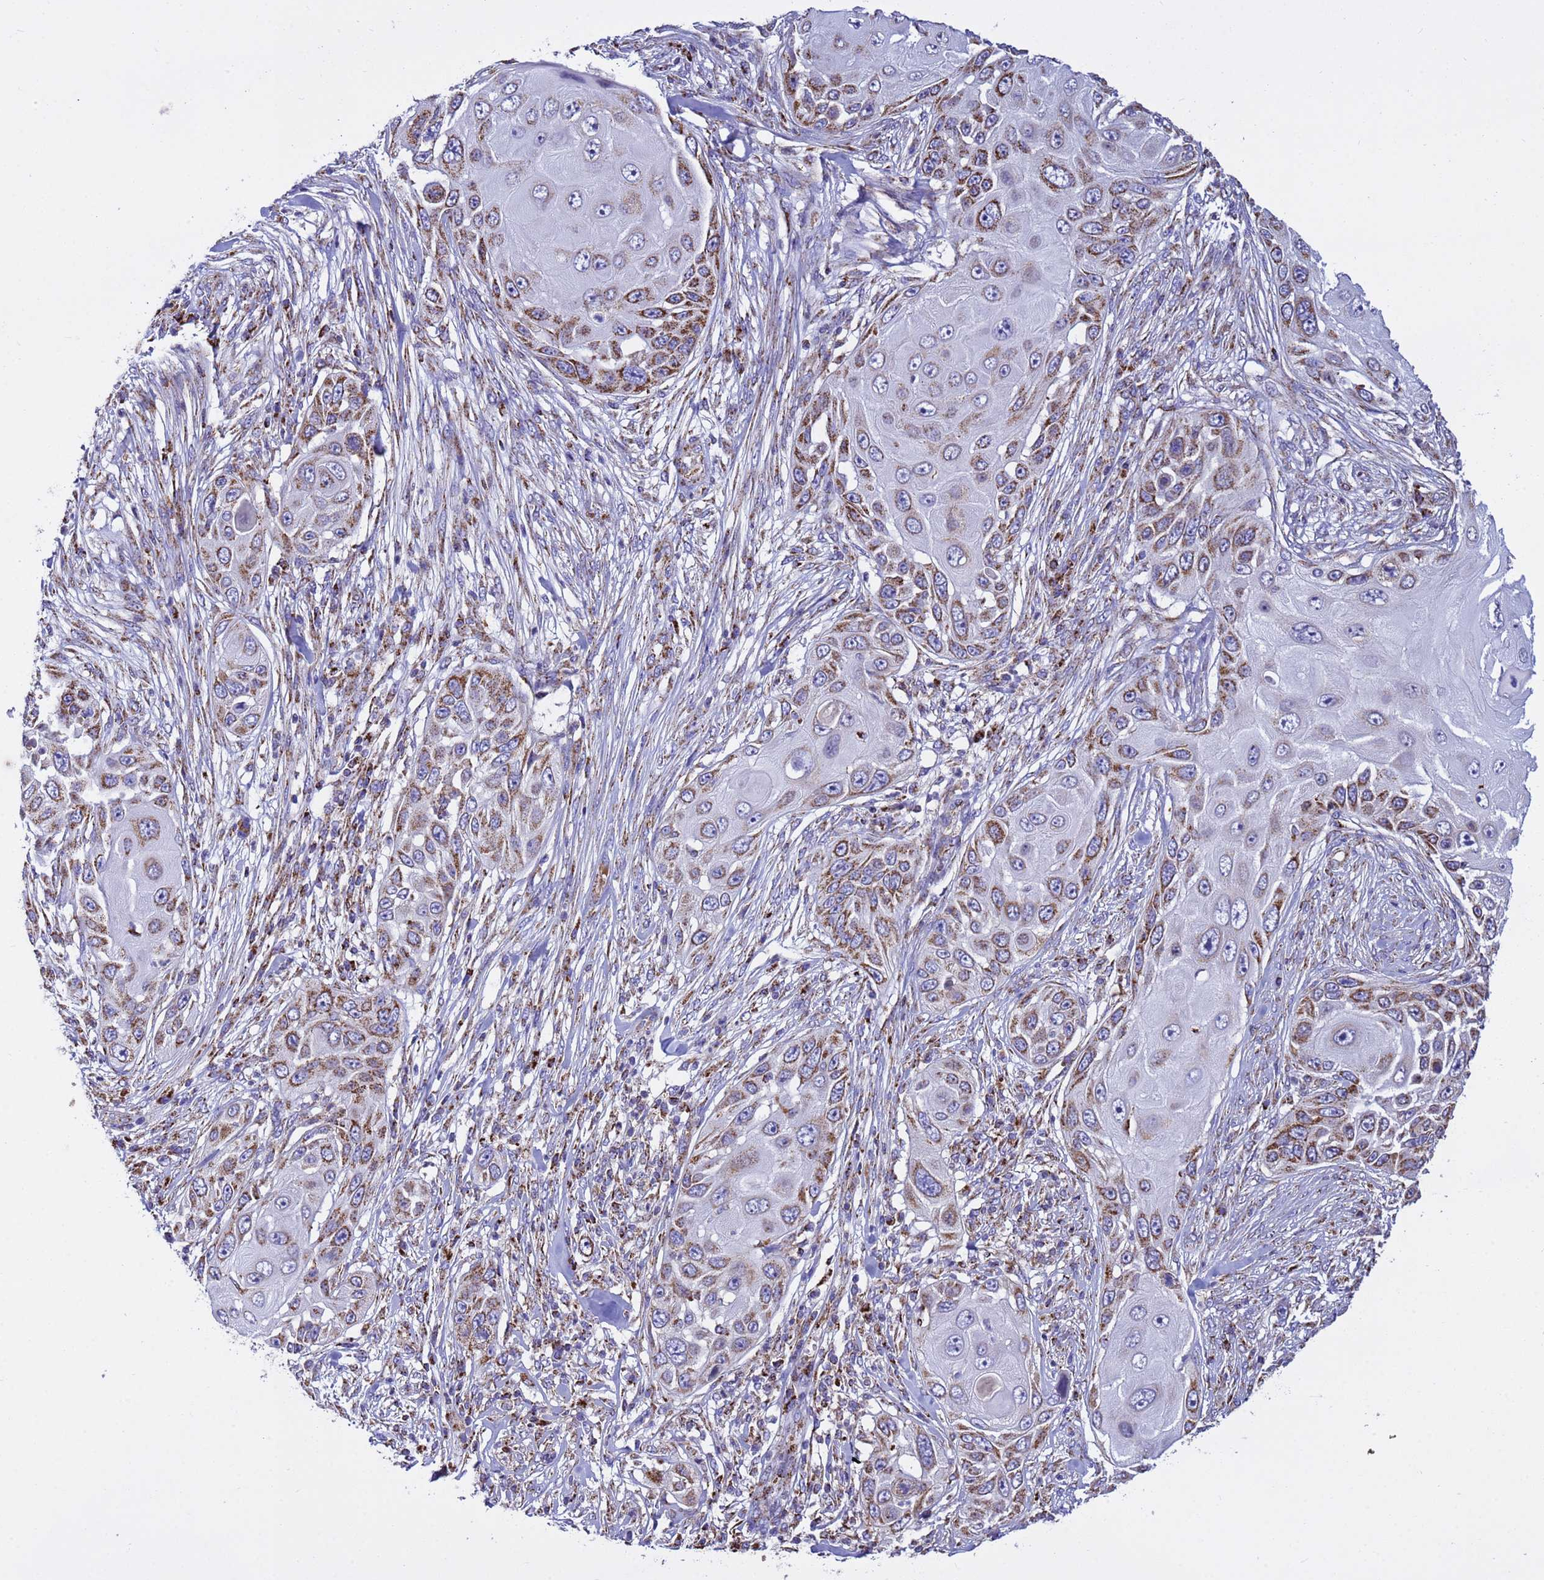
{"staining": {"intensity": "strong", "quantity": ">75%", "location": "cytoplasmic/membranous"}, "tissue": "skin cancer", "cell_type": "Tumor cells", "image_type": "cancer", "snomed": [{"axis": "morphology", "description": "Squamous cell carcinoma, NOS"}, {"axis": "topography", "description": "Skin"}], "caption": "A high amount of strong cytoplasmic/membranous staining is present in approximately >75% of tumor cells in squamous cell carcinoma (skin) tissue. Ihc stains the protein of interest in brown and the nuclei are stained blue.", "gene": "TUBGCP3", "patient": {"sex": "female", "age": 44}}